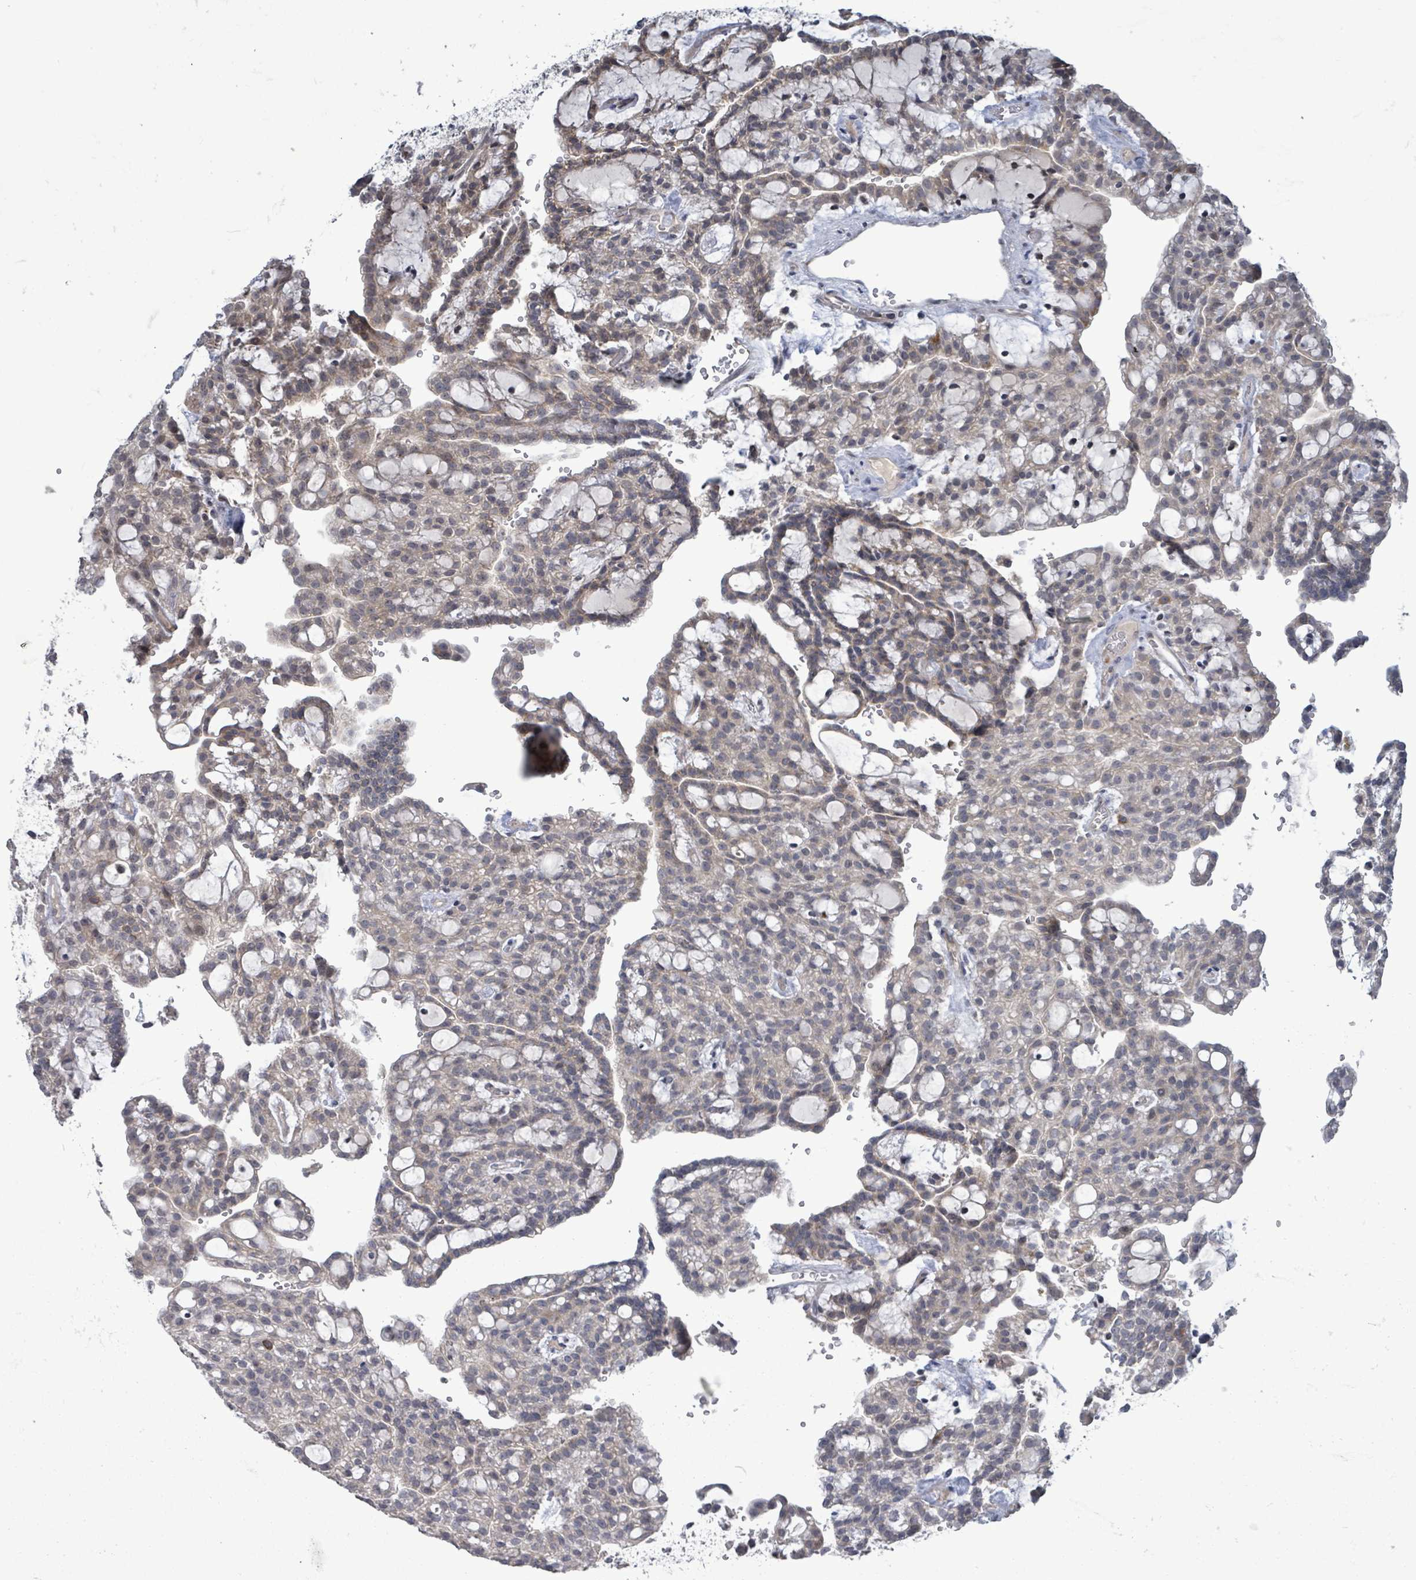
{"staining": {"intensity": "weak", "quantity": "<25%", "location": "cytoplasmic/membranous"}, "tissue": "renal cancer", "cell_type": "Tumor cells", "image_type": "cancer", "snomed": [{"axis": "morphology", "description": "Adenocarcinoma, NOS"}, {"axis": "topography", "description": "Kidney"}], "caption": "Image shows no significant protein expression in tumor cells of renal cancer.", "gene": "COQ10B", "patient": {"sex": "male", "age": 63}}